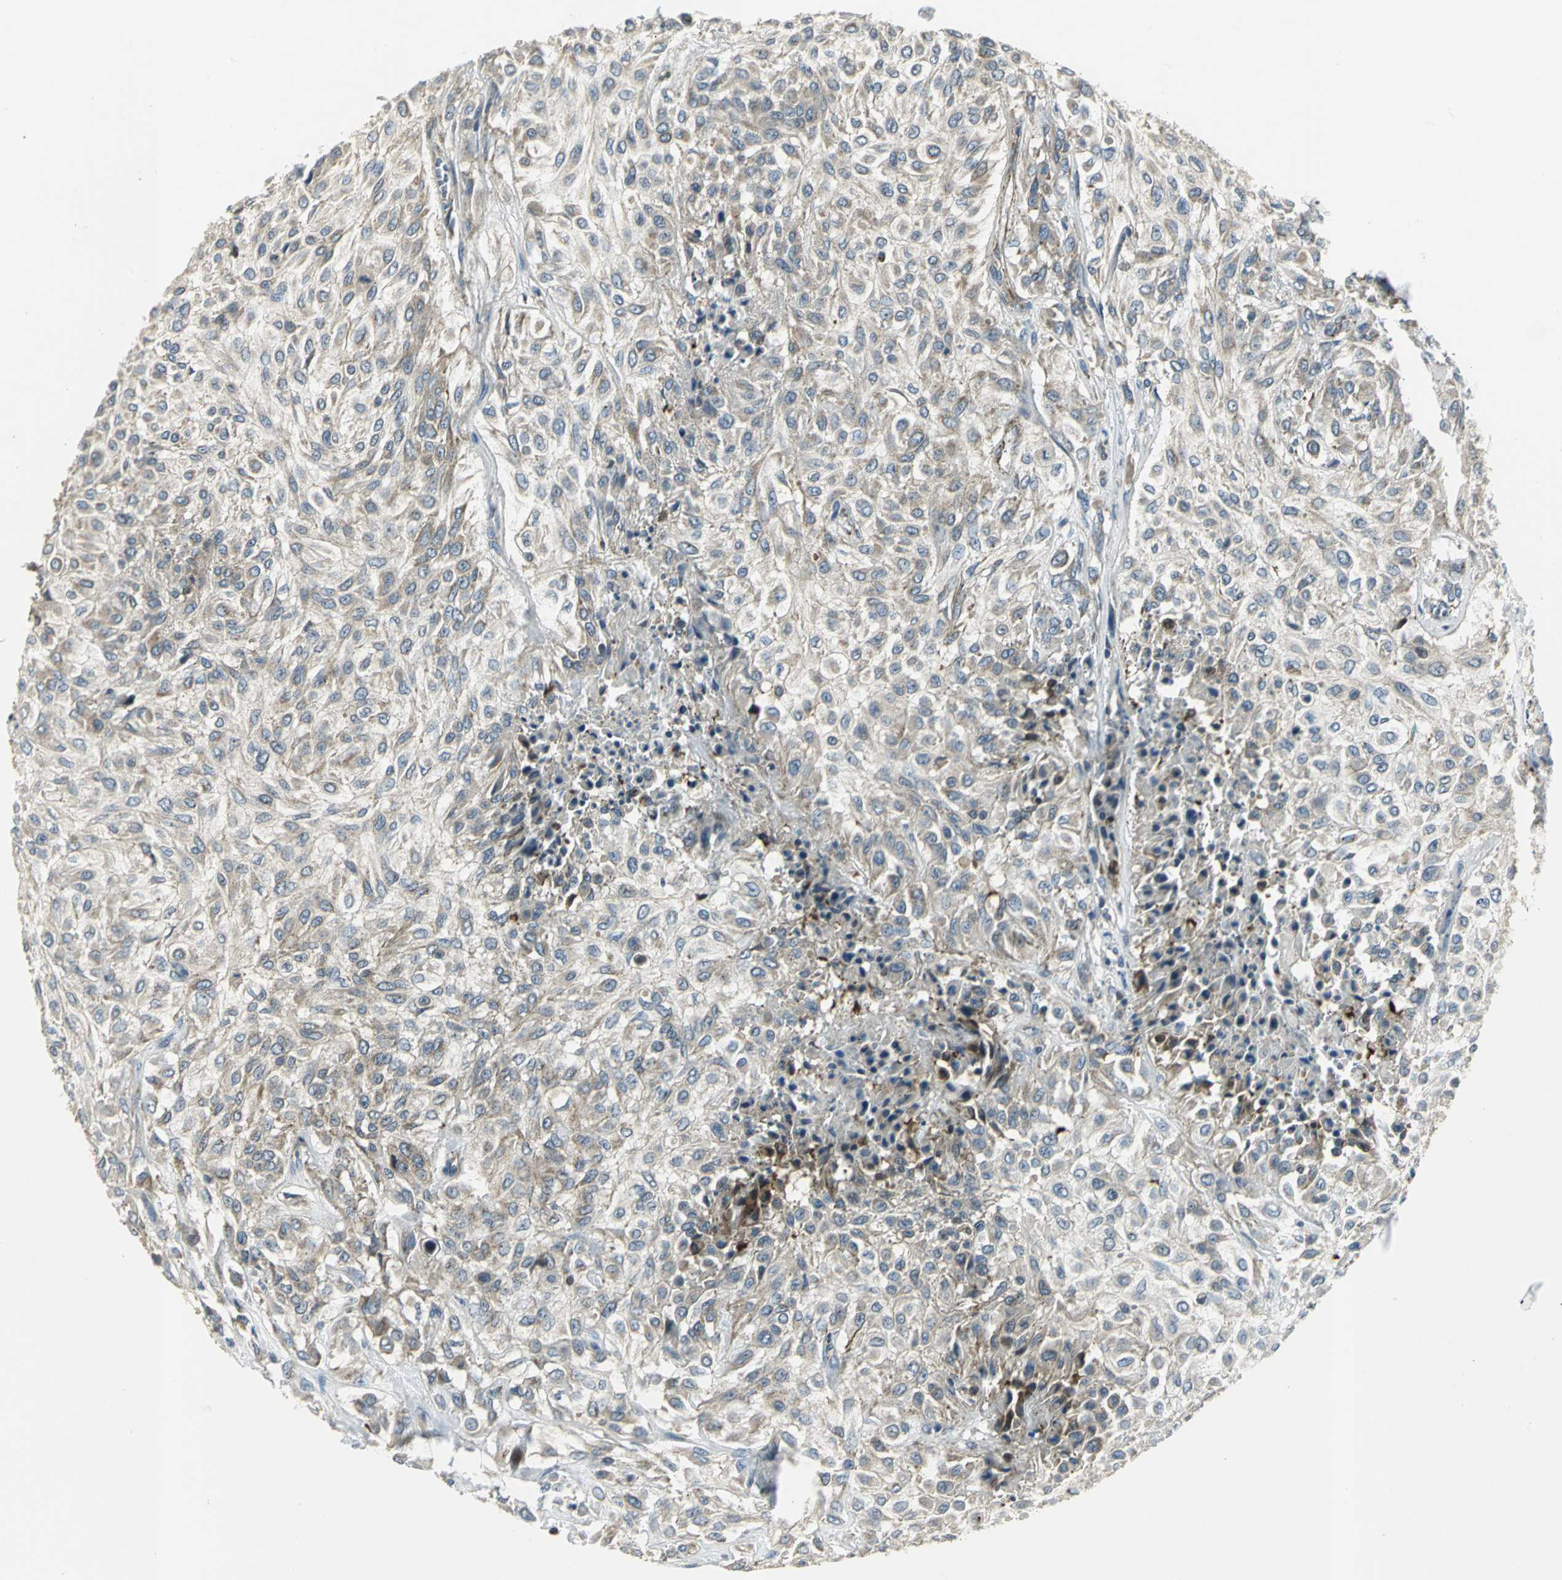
{"staining": {"intensity": "weak", "quantity": "25%-75%", "location": "cytoplasmic/membranous"}, "tissue": "urothelial cancer", "cell_type": "Tumor cells", "image_type": "cancer", "snomed": [{"axis": "morphology", "description": "Urothelial carcinoma, High grade"}, {"axis": "topography", "description": "Urinary bladder"}], "caption": "This is an image of immunohistochemistry staining of urothelial cancer, which shows weak expression in the cytoplasmic/membranous of tumor cells.", "gene": "USP40", "patient": {"sex": "male", "age": 57}}